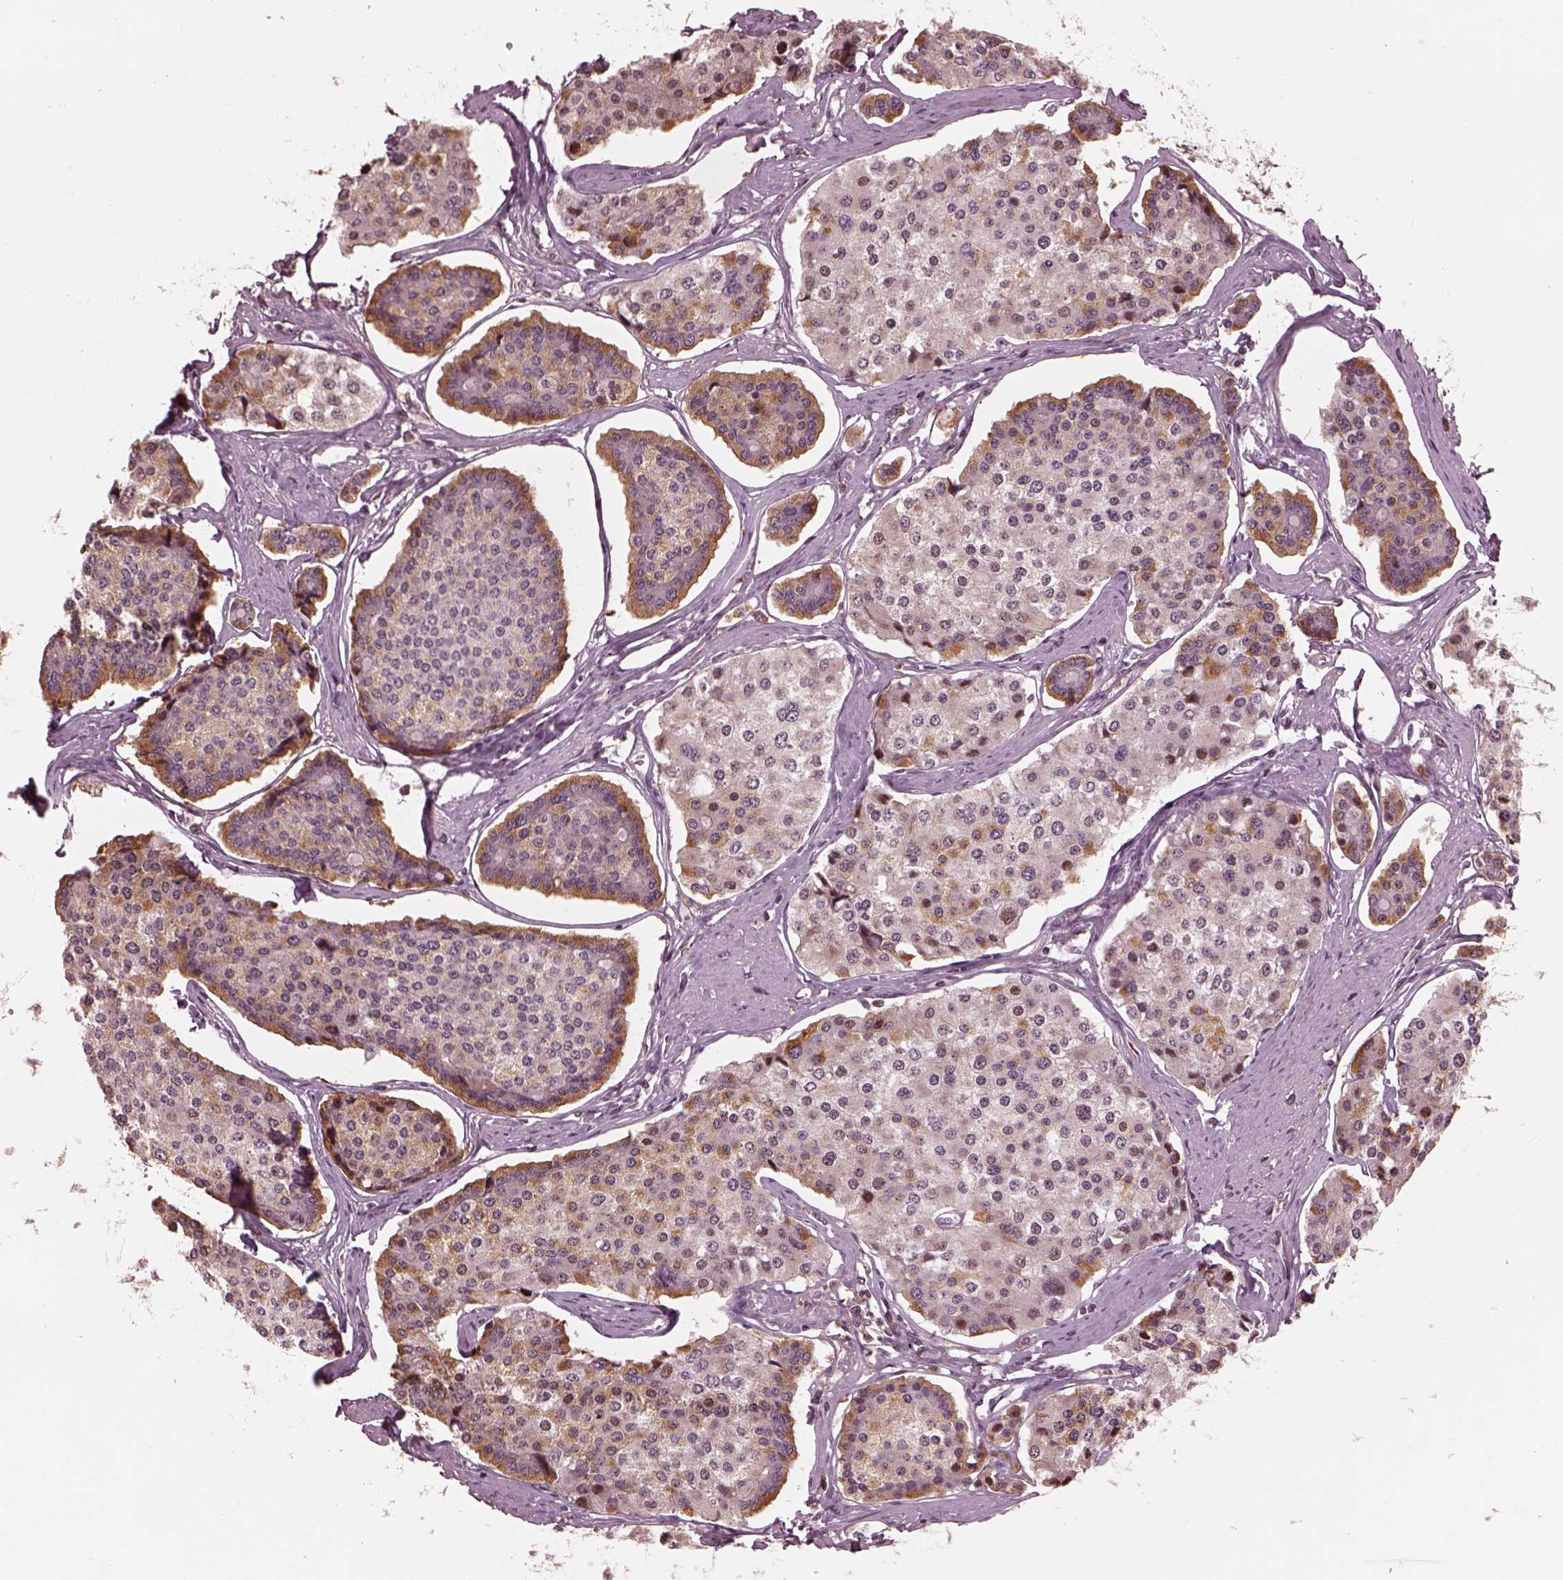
{"staining": {"intensity": "weak", "quantity": "<25%", "location": "cytoplasmic/membranous"}, "tissue": "carcinoid", "cell_type": "Tumor cells", "image_type": "cancer", "snomed": [{"axis": "morphology", "description": "Carcinoid, malignant, NOS"}, {"axis": "topography", "description": "Small intestine"}], "caption": "IHC image of carcinoid stained for a protein (brown), which exhibits no staining in tumor cells. (Immunohistochemistry (ihc), brightfield microscopy, high magnification).", "gene": "BFSP1", "patient": {"sex": "female", "age": 65}}